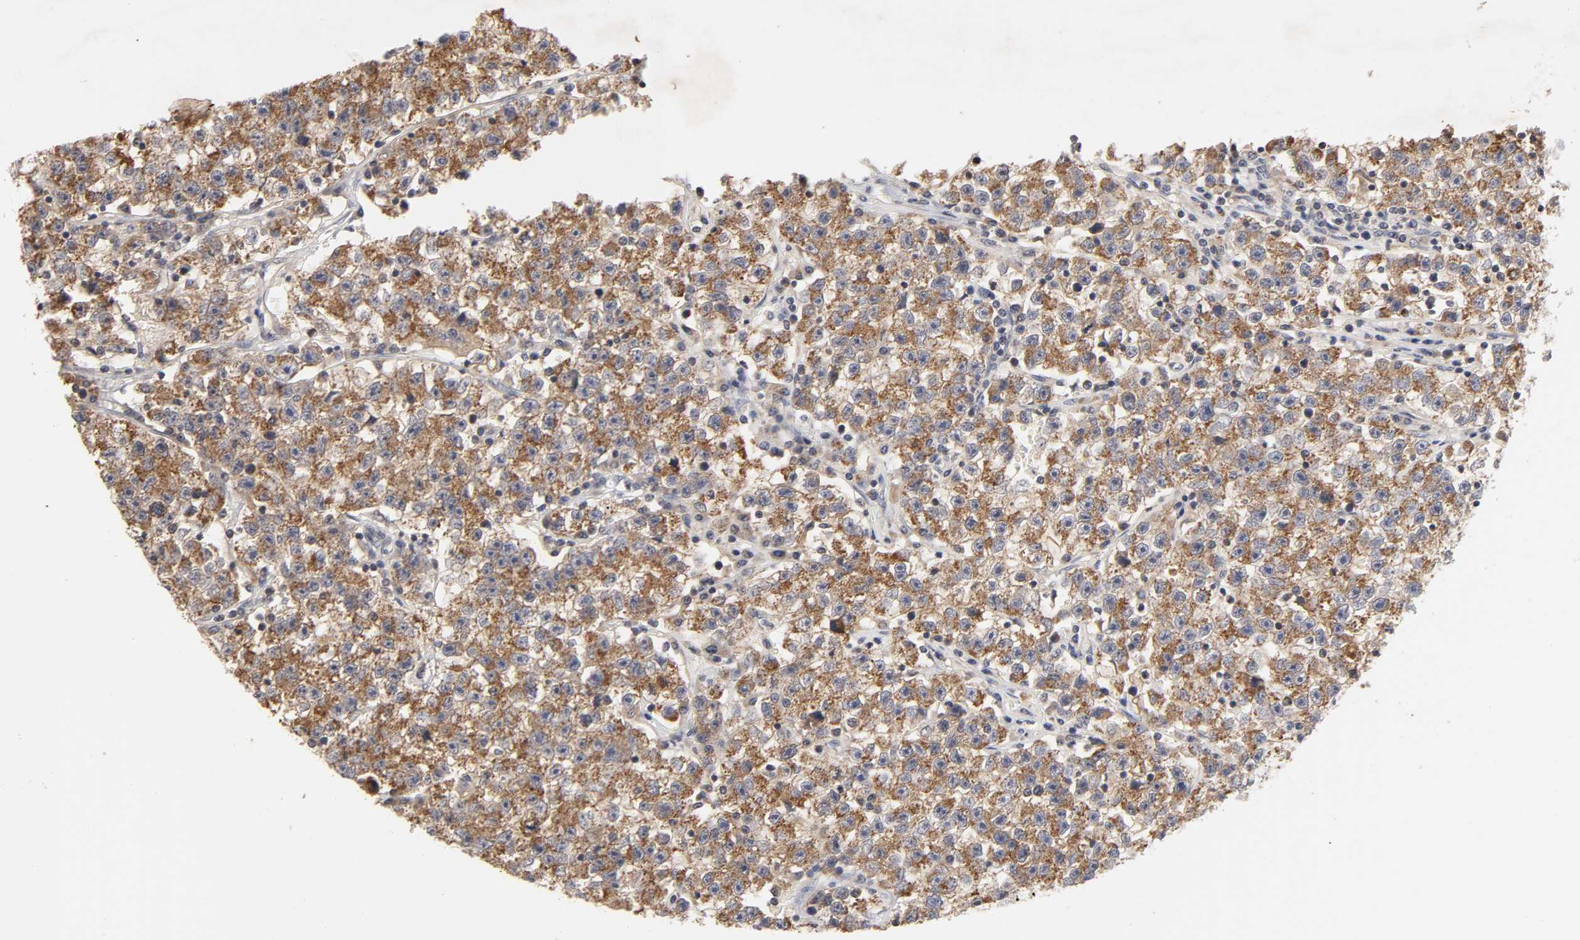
{"staining": {"intensity": "moderate", "quantity": ">75%", "location": "cytoplasmic/membranous"}, "tissue": "testis cancer", "cell_type": "Tumor cells", "image_type": "cancer", "snomed": [{"axis": "morphology", "description": "Seminoma, NOS"}, {"axis": "topography", "description": "Testis"}], "caption": "Immunohistochemical staining of human testis cancer reveals medium levels of moderate cytoplasmic/membranous protein positivity in approximately >75% of tumor cells.", "gene": "CXADR", "patient": {"sex": "male", "age": 22}}